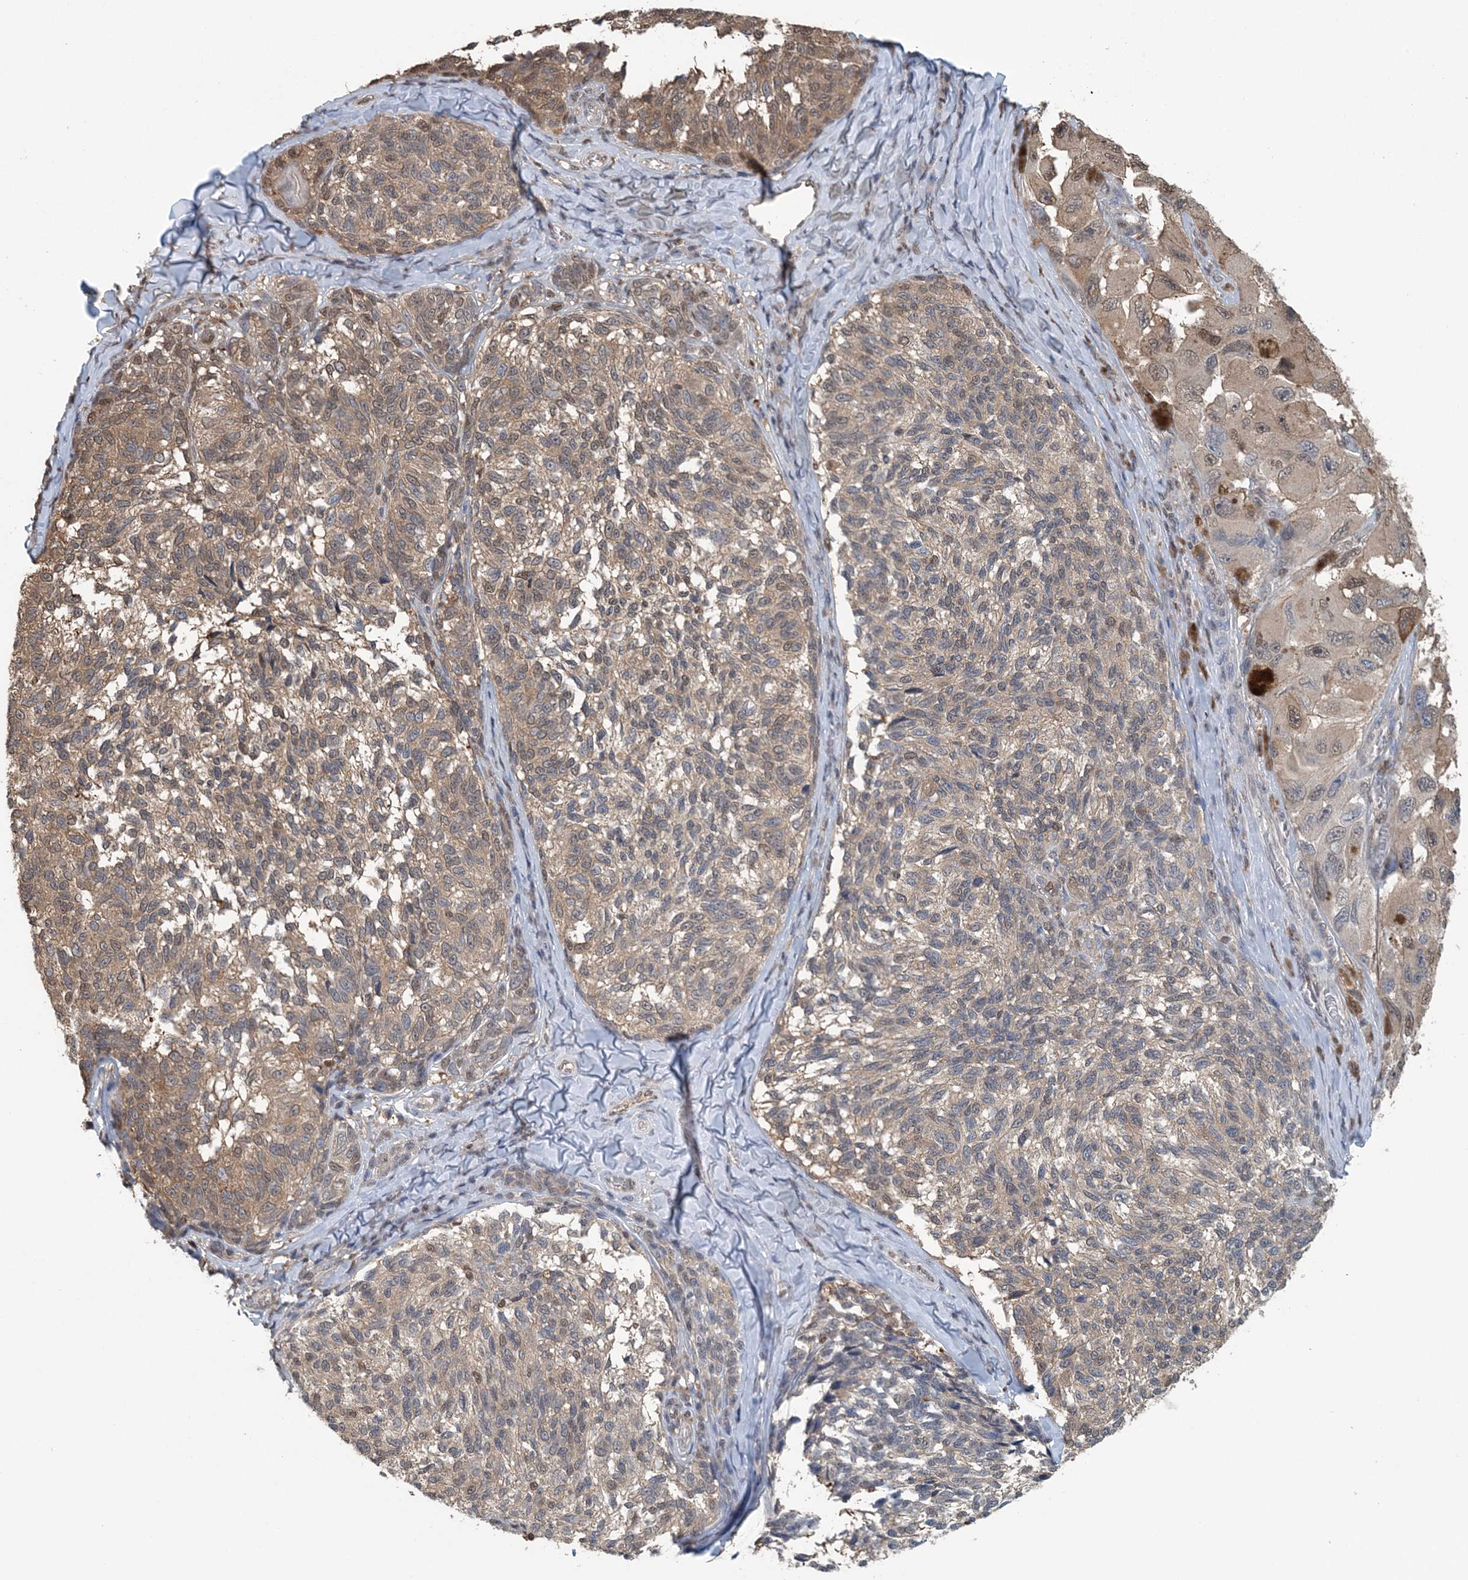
{"staining": {"intensity": "moderate", "quantity": "25%-75%", "location": "cytoplasmic/membranous"}, "tissue": "melanoma", "cell_type": "Tumor cells", "image_type": "cancer", "snomed": [{"axis": "morphology", "description": "Malignant melanoma, NOS"}, {"axis": "topography", "description": "Skin"}], "caption": "Protein analysis of malignant melanoma tissue shows moderate cytoplasmic/membranous expression in about 25%-75% of tumor cells.", "gene": "HIKESHI", "patient": {"sex": "female", "age": 73}}